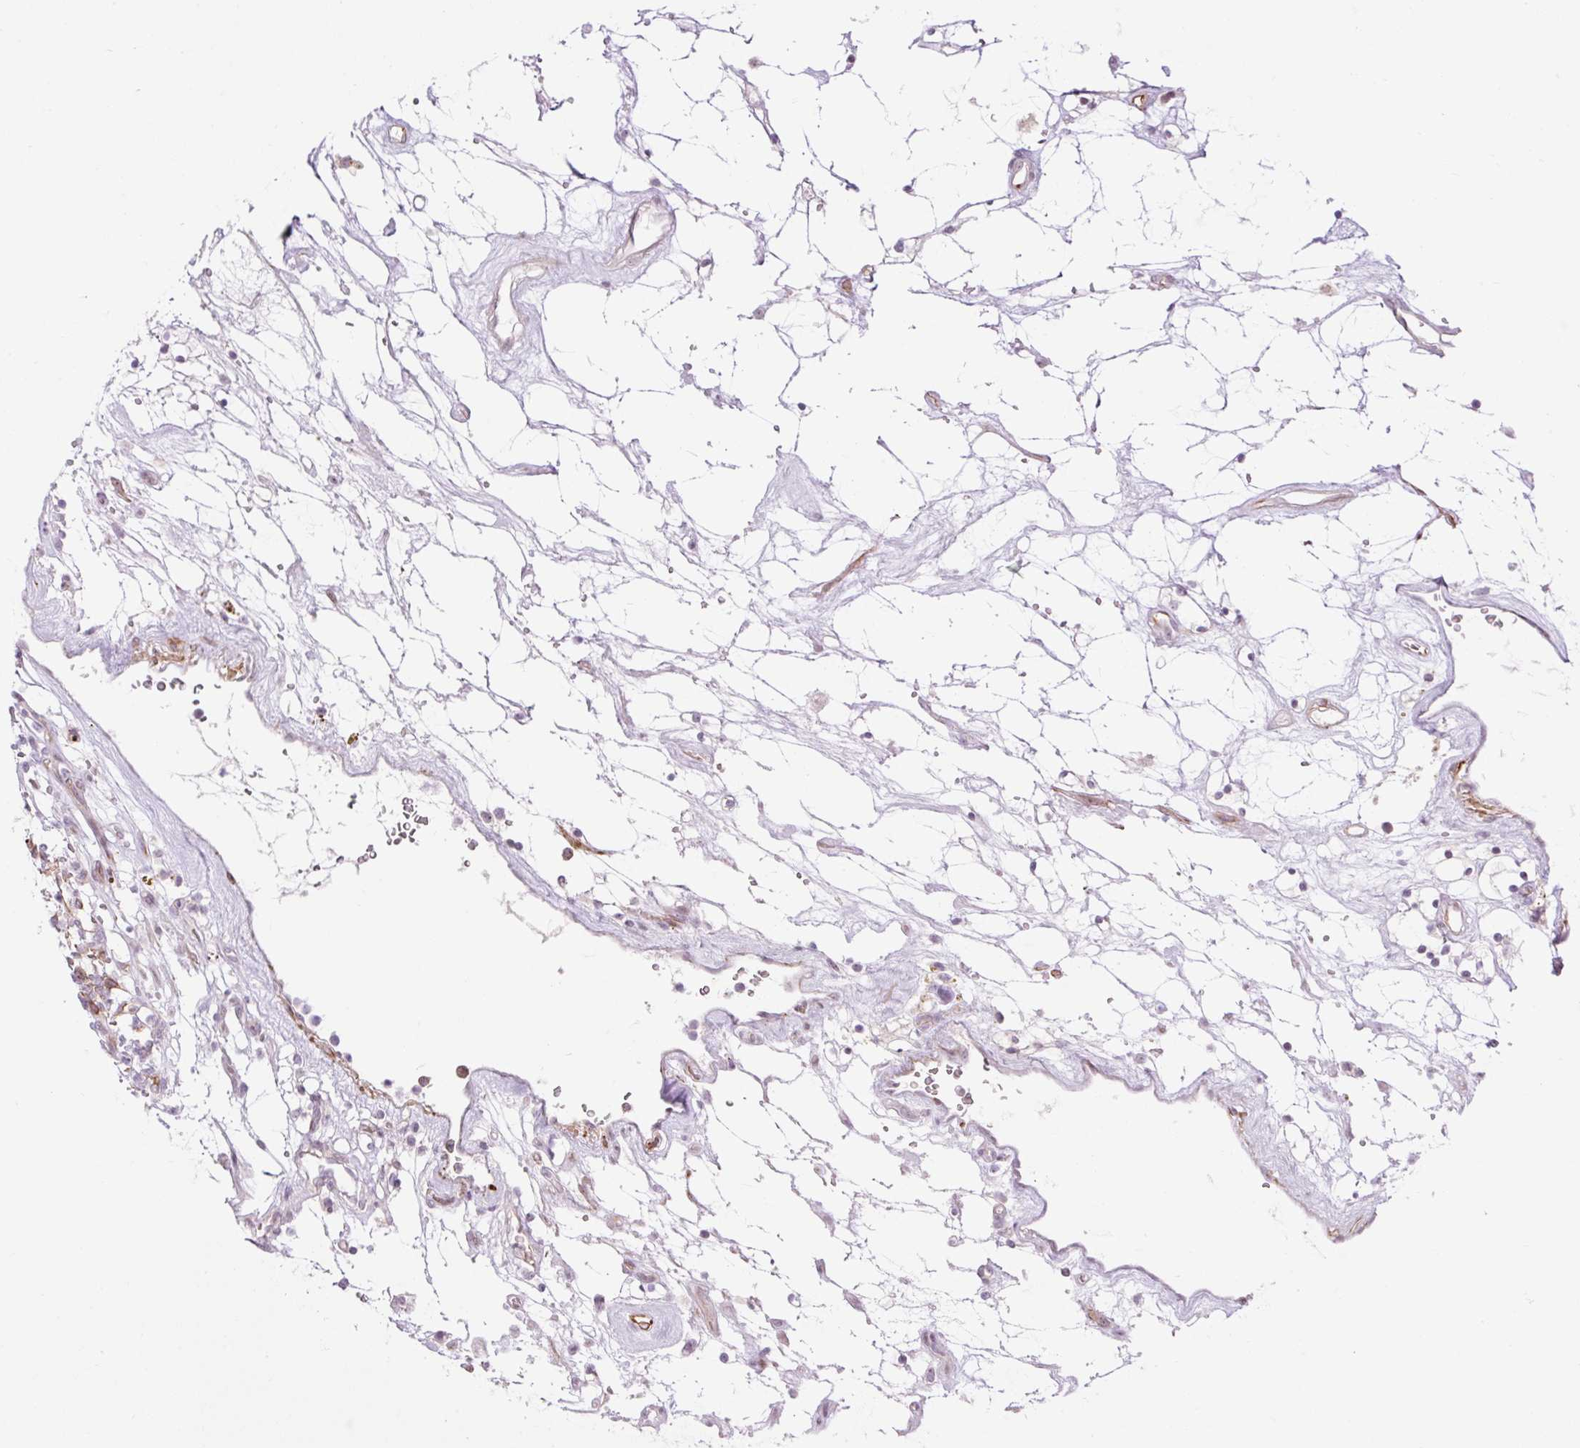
{"staining": {"intensity": "negative", "quantity": "none", "location": "none"}, "tissue": "renal cancer", "cell_type": "Tumor cells", "image_type": "cancer", "snomed": [{"axis": "morphology", "description": "Adenocarcinoma, NOS"}, {"axis": "topography", "description": "Kidney"}], "caption": "Photomicrograph shows no significant protein expression in tumor cells of renal cancer.", "gene": "ZNF417", "patient": {"sex": "female", "age": 69}}